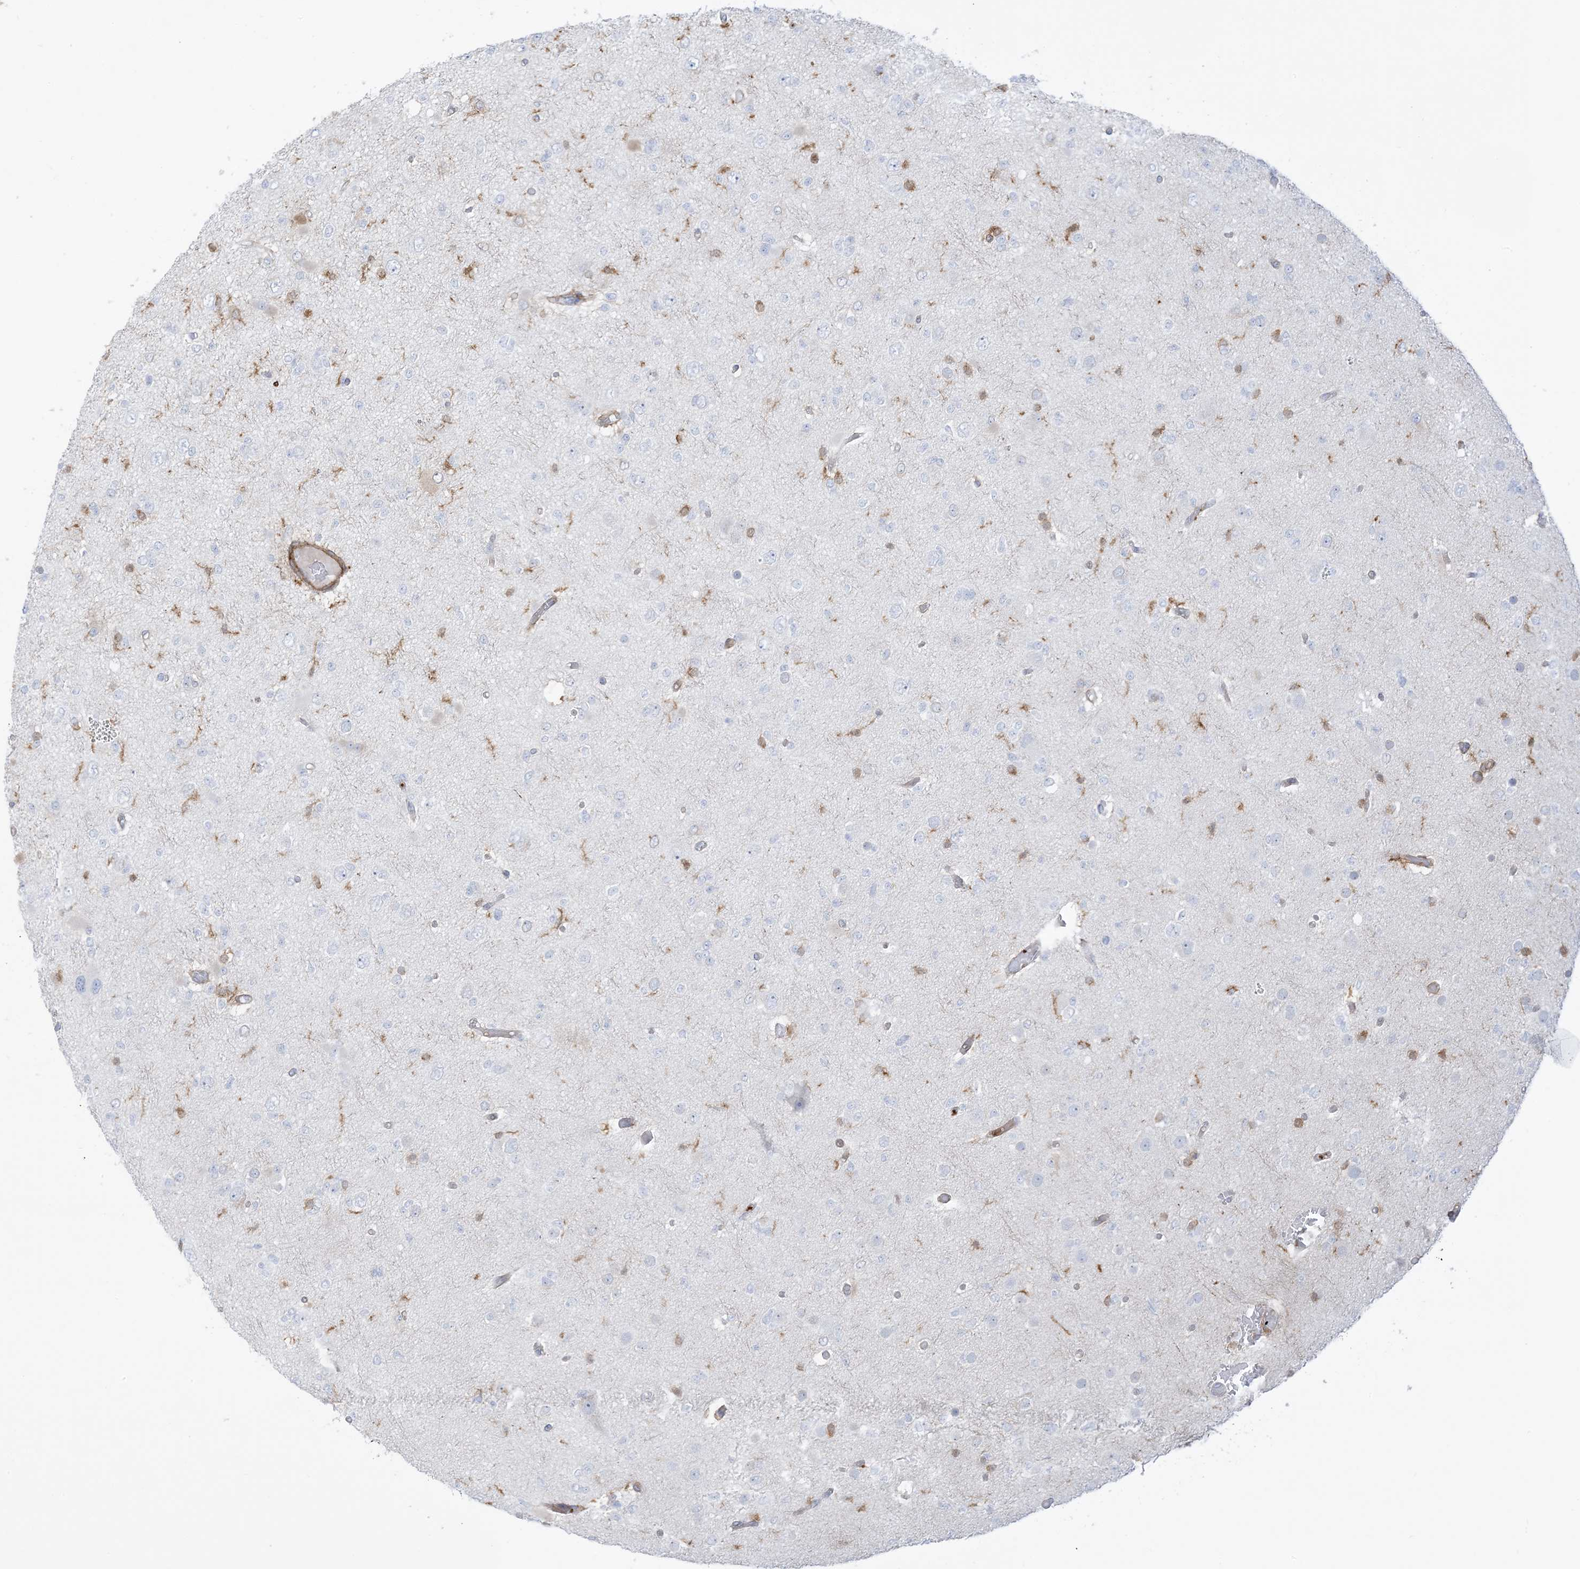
{"staining": {"intensity": "negative", "quantity": "none", "location": "none"}, "tissue": "glioma", "cell_type": "Tumor cells", "image_type": "cancer", "snomed": [{"axis": "morphology", "description": "Glioma, malignant, Low grade"}, {"axis": "topography", "description": "Brain"}], "caption": "The image demonstrates no significant staining in tumor cells of glioma.", "gene": "ICMT", "patient": {"sex": "female", "age": 22}}